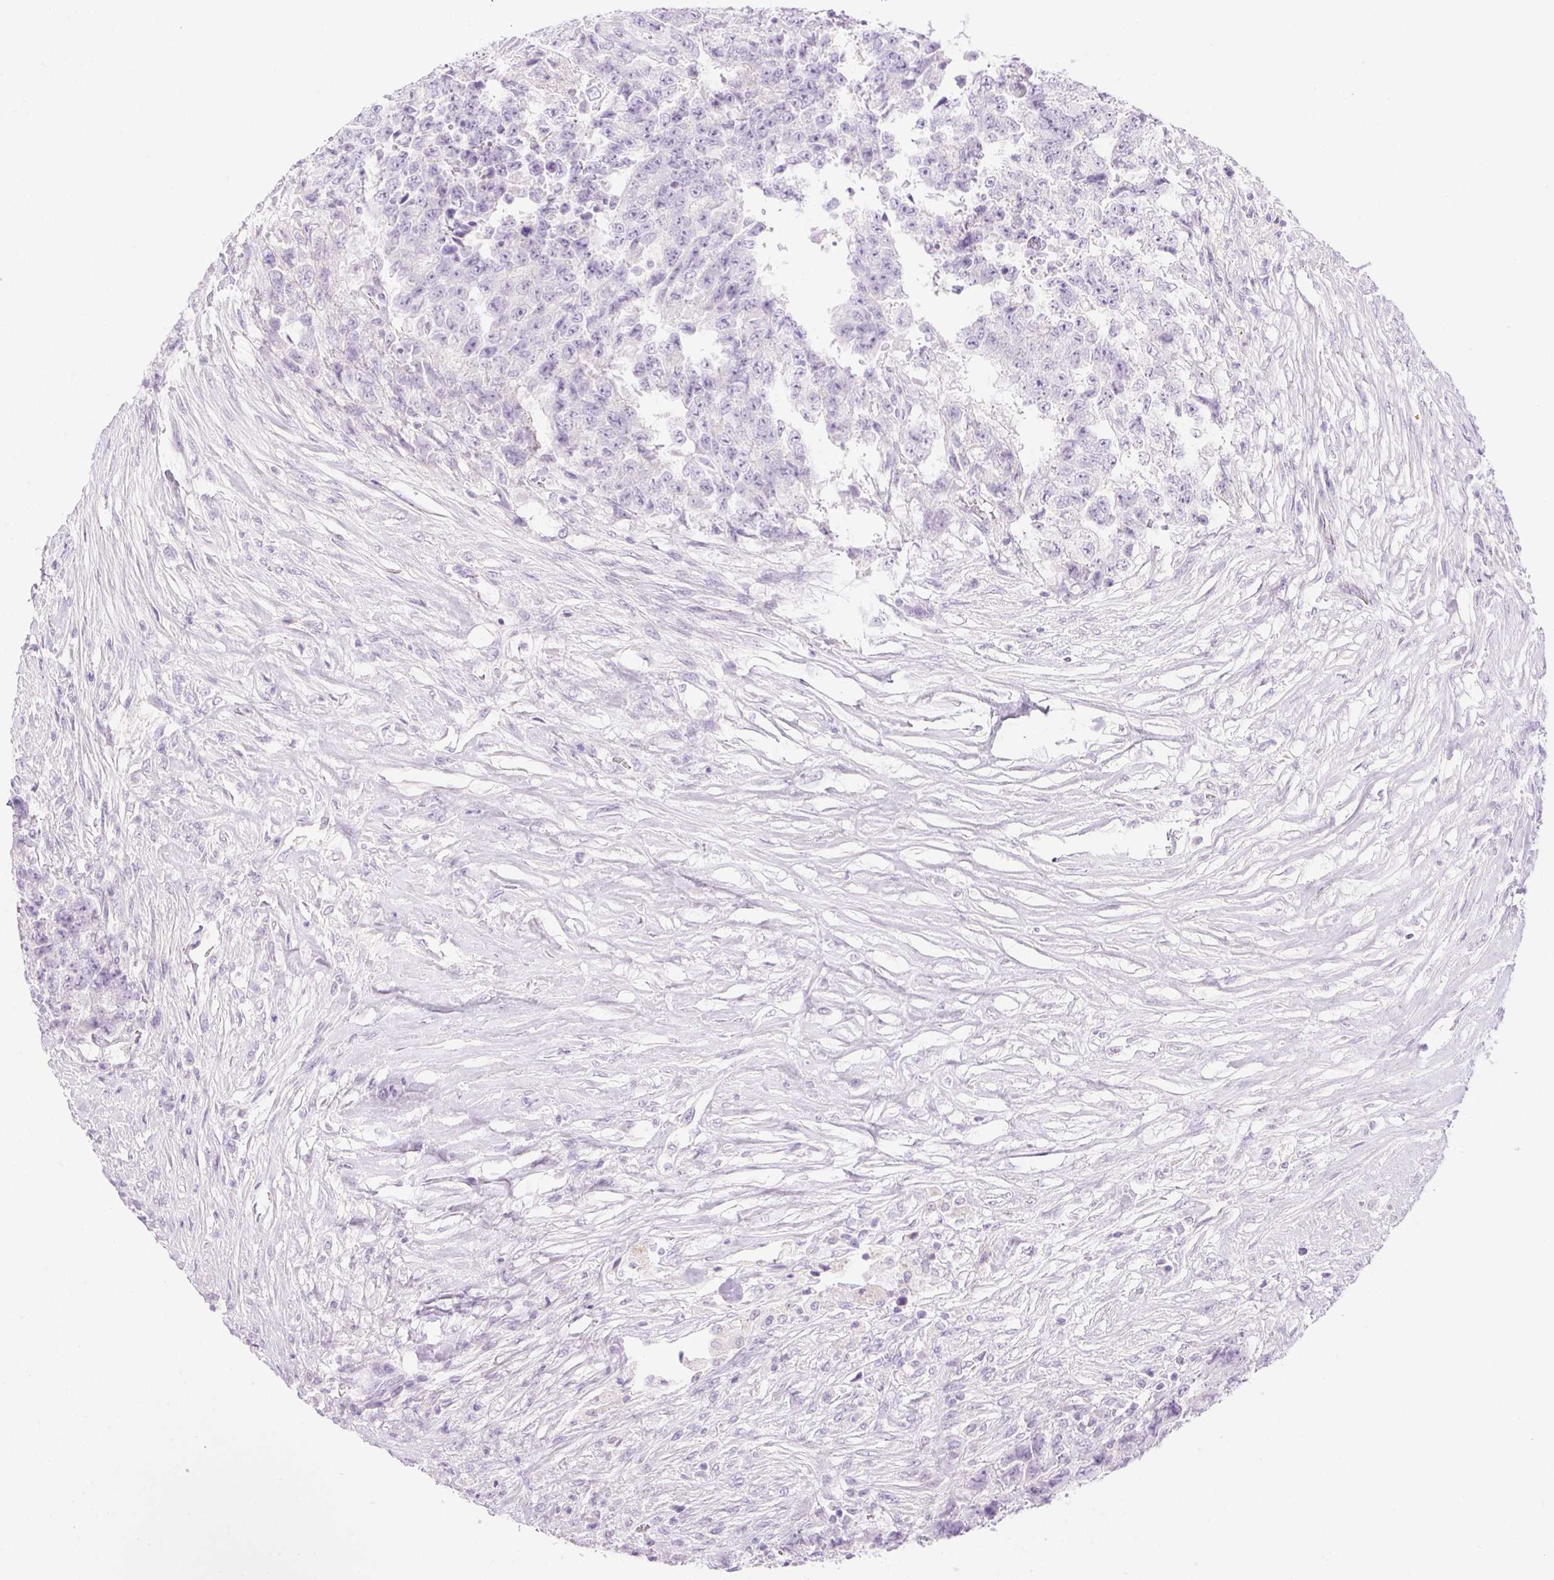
{"staining": {"intensity": "negative", "quantity": "none", "location": "none"}, "tissue": "testis cancer", "cell_type": "Tumor cells", "image_type": "cancer", "snomed": [{"axis": "morphology", "description": "Carcinoma, Embryonal, NOS"}, {"axis": "topography", "description": "Testis"}], "caption": "An IHC image of testis cancer (embryonal carcinoma) is shown. There is no staining in tumor cells of testis cancer (embryonal carcinoma).", "gene": "CTRL", "patient": {"sex": "male", "age": 24}}